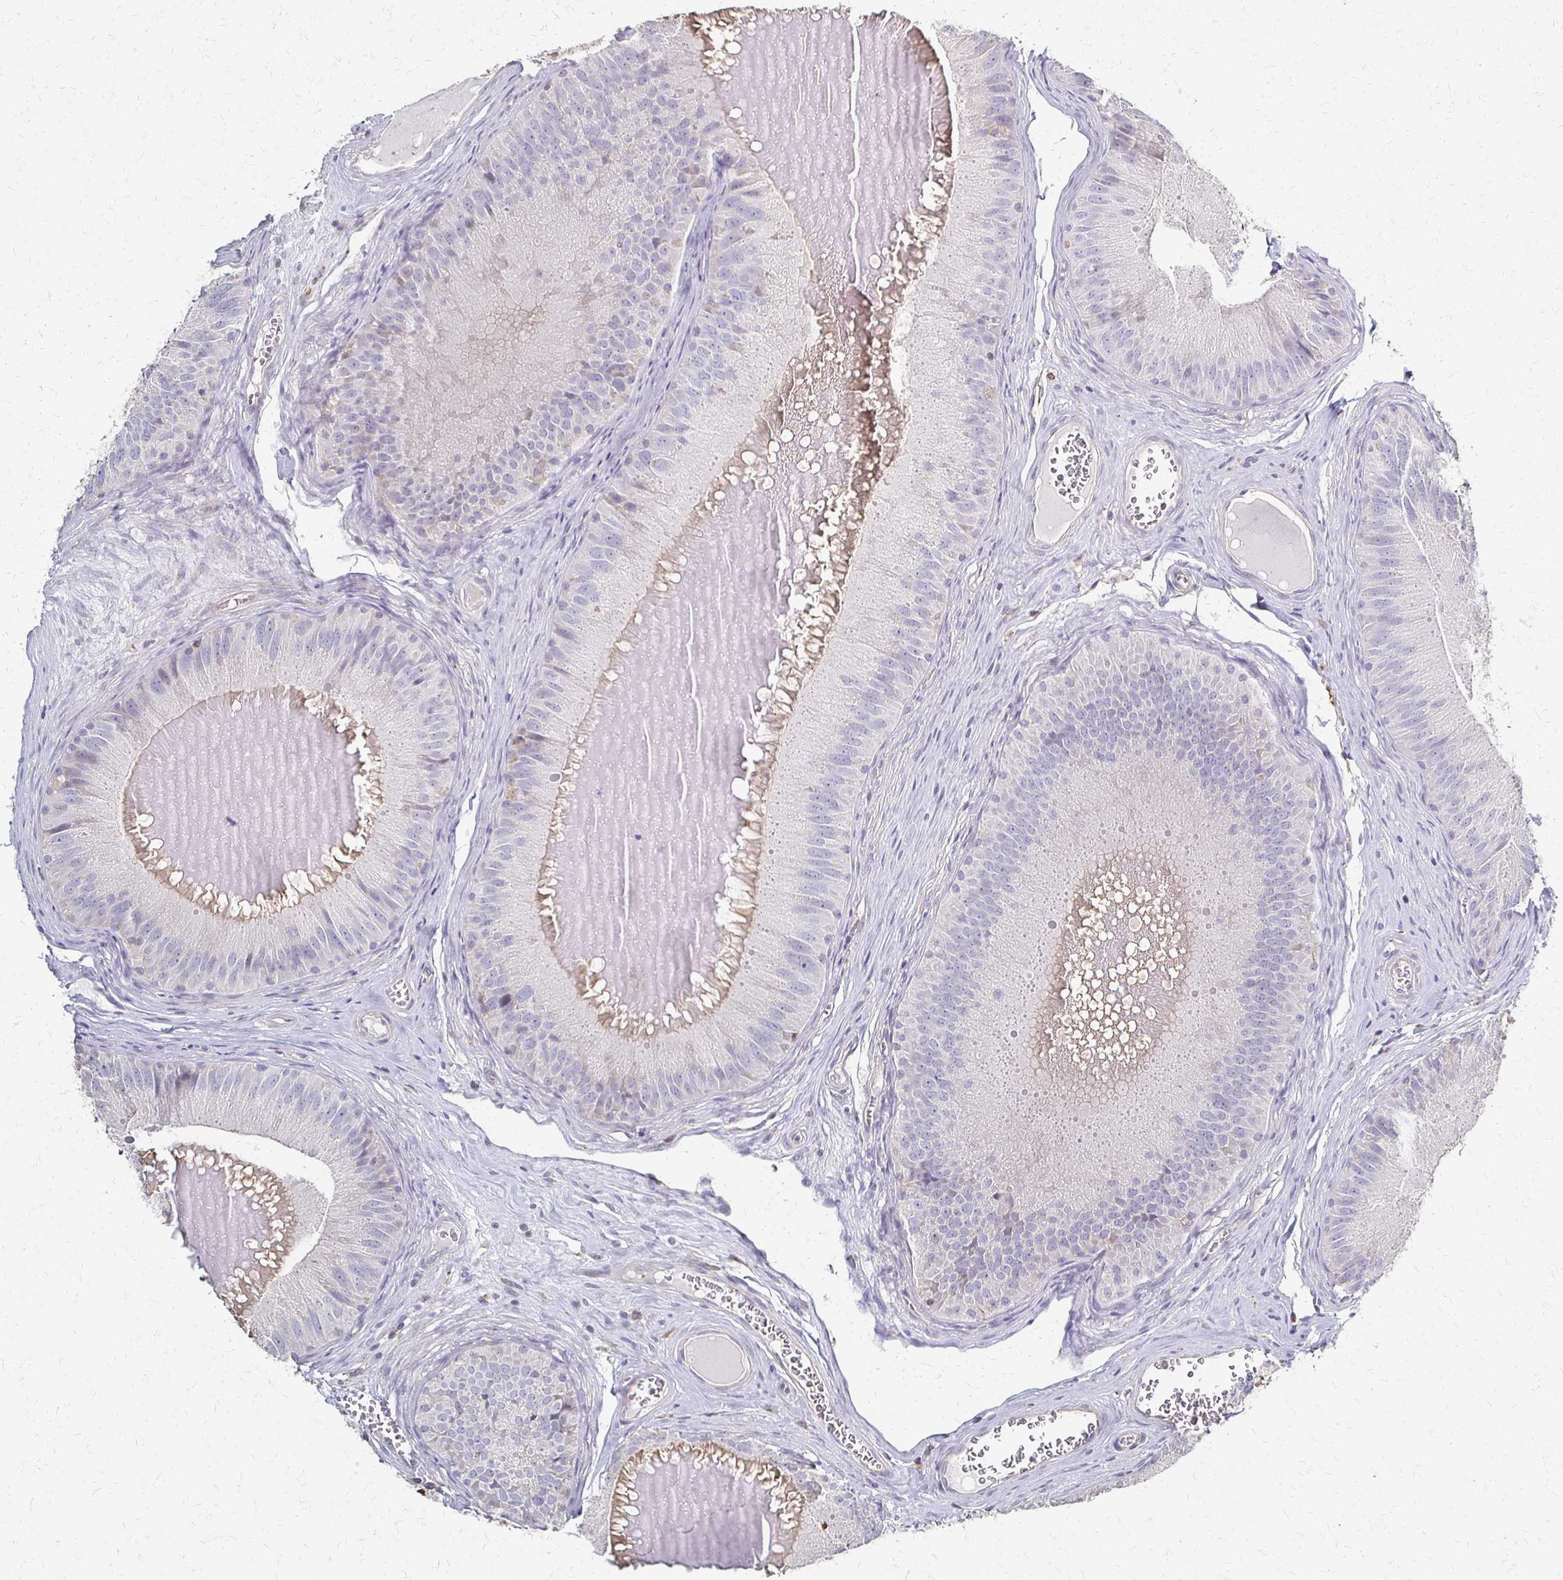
{"staining": {"intensity": "moderate", "quantity": "25%-75%", "location": "cytoplasmic/membranous"}, "tissue": "epididymis", "cell_type": "Glandular cells", "image_type": "normal", "snomed": [{"axis": "morphology", "description": "Normal tissue, NOS"}, {"axis": "topography", "description": "Epididymis, spermatic cord, NOS"}], "caption": "A medium amount of moderate cytoplasmic/membranous positivity is present in approximately 25%-75% of glandular cells in normal epididymis.", "gene": "C1QTNF7", "patient": {"sex": "male", "age": 39}}